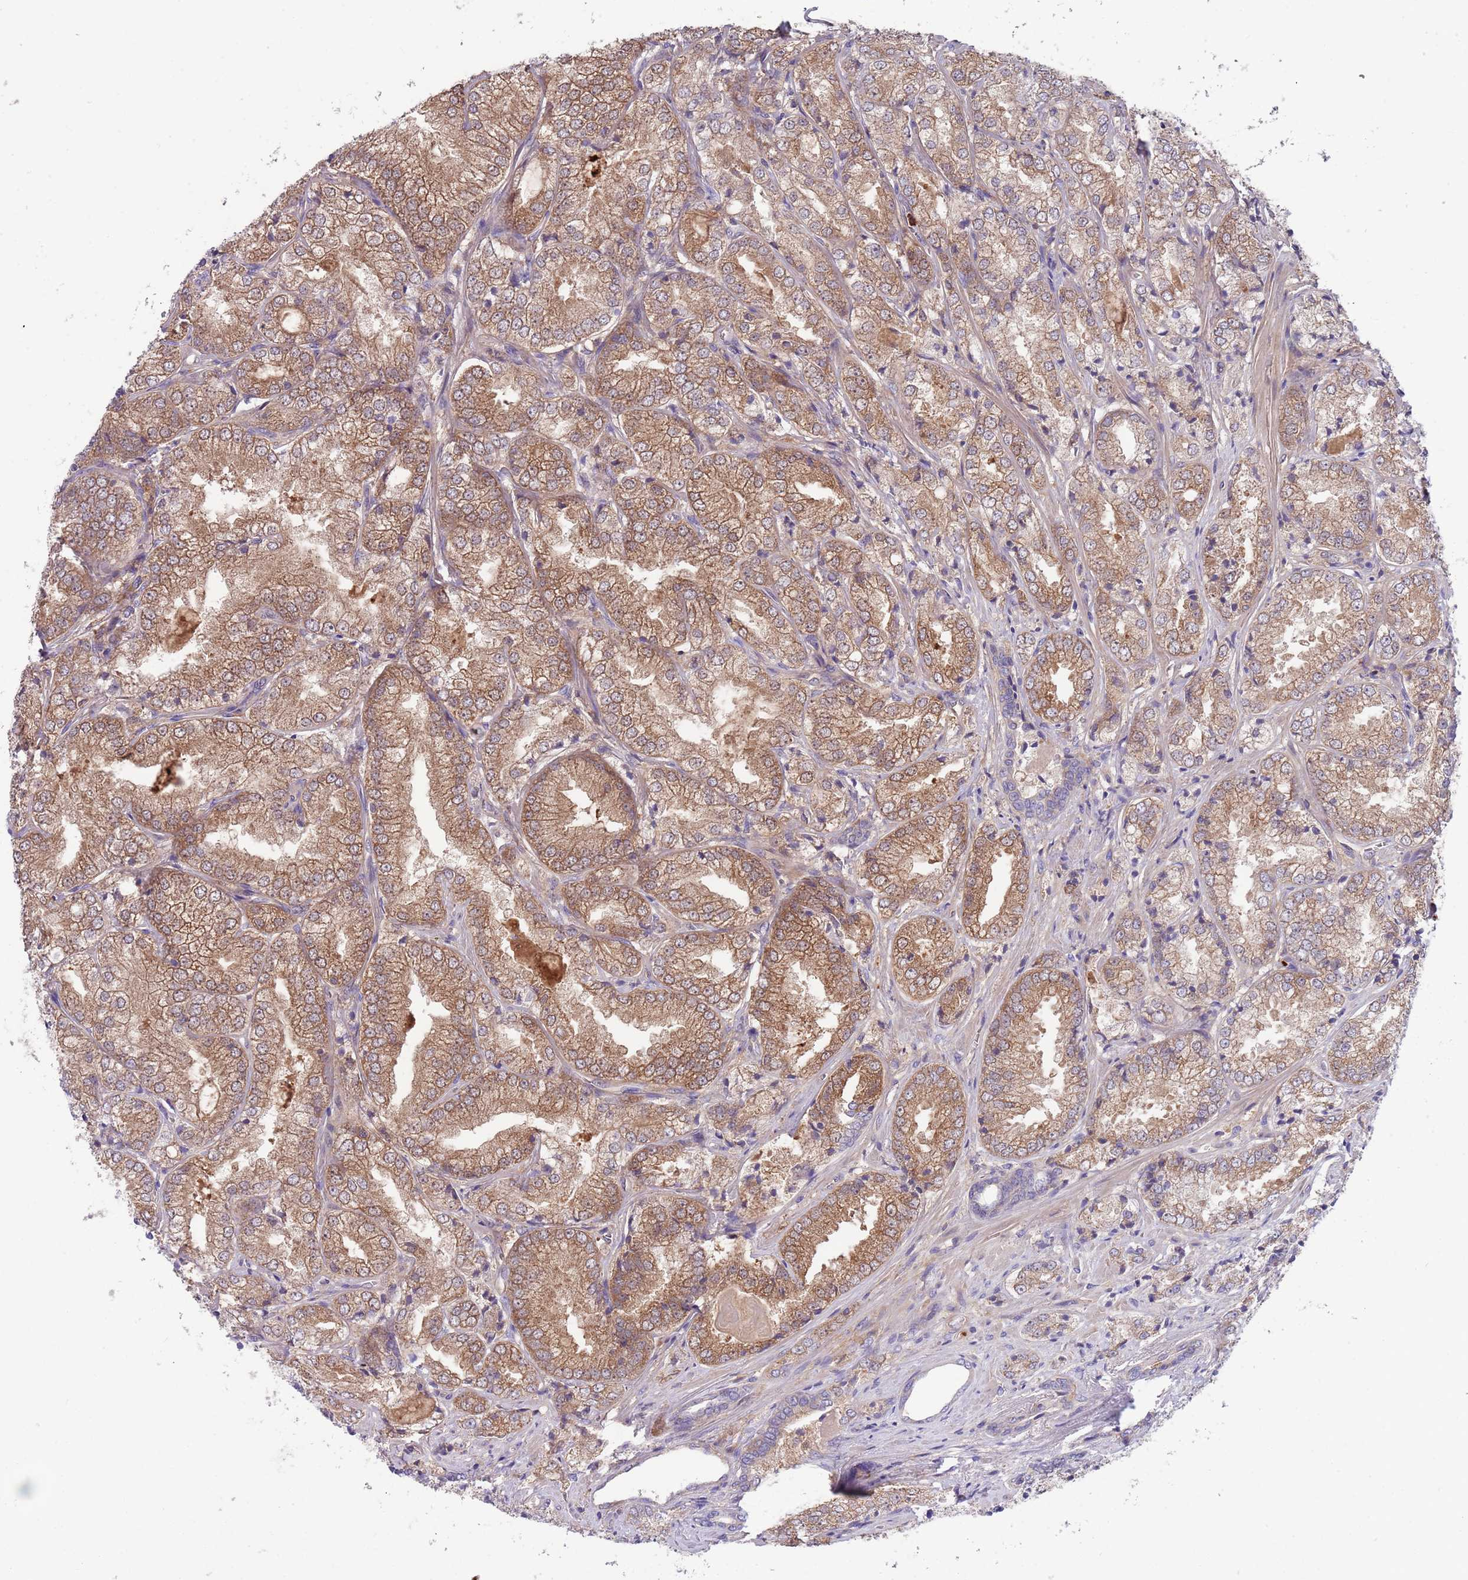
{"staining": {"intensity": "moderate", "quantity": ">75%", "location": "cytoplasmic/membranous"}, "tissue": "prostate cancer", "cell_type": "Tumor cells", "image_type": "cancer", "snomed": [{"axis": "morphology", "description": "Adenocarcinoma, High grade"}, {"axis": "topography", "description": "Prostate"}], "caption": "Immunohistochemistry photomicrograph of neoplastic tissue: high-grade adenocarcinoma (prostate) stained using immunohistochemistry reveals medium levels of moderate protein expression localized specifically in the cytoplasmic/membranous of tumor cells, appearing as a cytoplasmic/membranous brown color.", "gene": "DDT", "patient": {"sex": "male", "age": 63}}